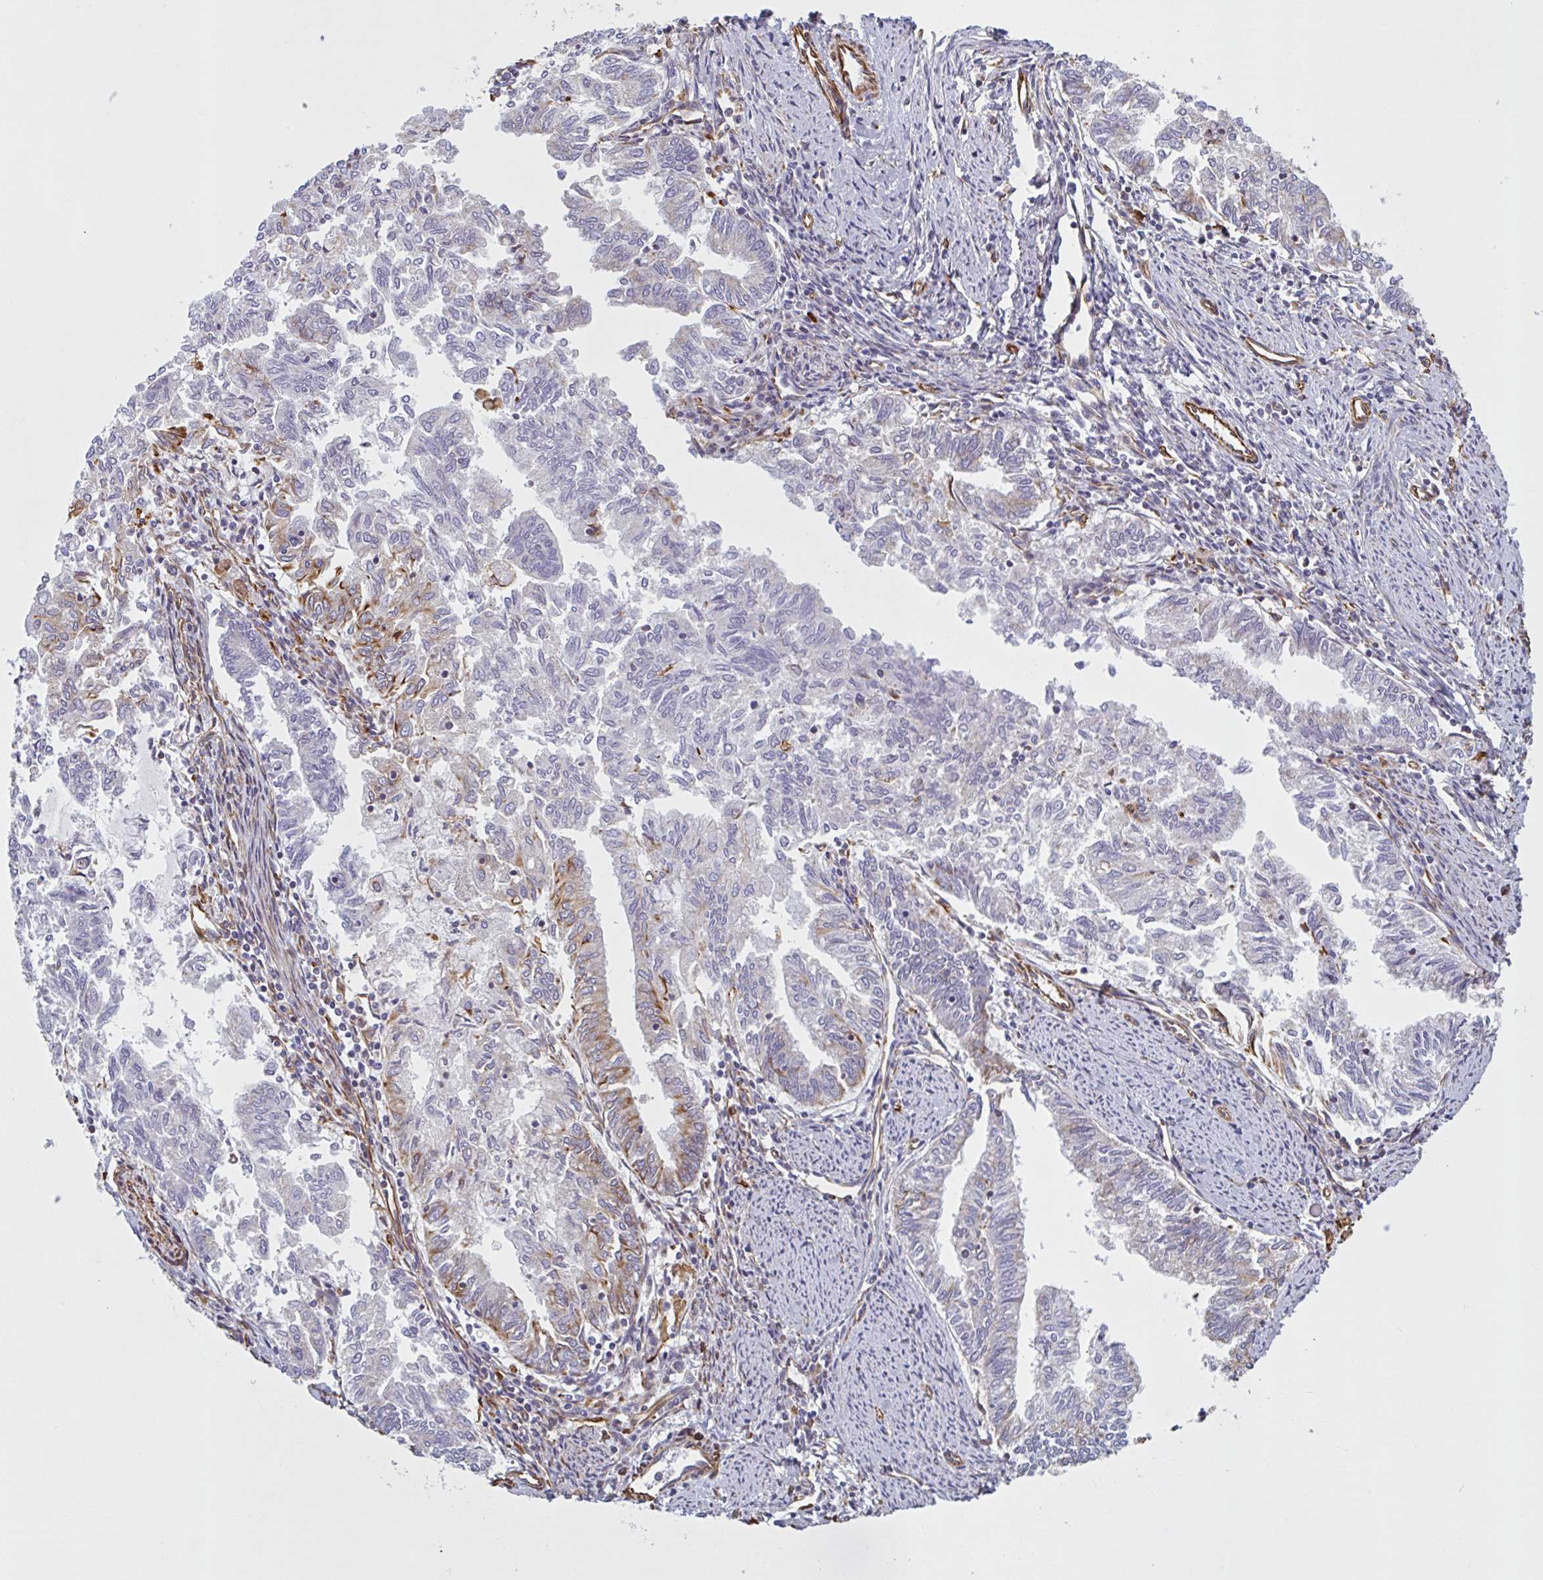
{"staining": {"intensity": "moderate", "quantity": "<25%", "location": "cytoplasmic/membranous"}, "tissue": "endometrial cancer", "cell_type": "Tumor cells", "image_type": "cancer", "snomed": [{"axis": "morphology", "description": "Adenocarcinoma, NOS"}, {"axis": "topography", "description": "Endometrium"}], "caption": "There is low levels of moderate cytoplasmic/membranous positivity in tumor cells of endometrial cancer, as demonstrated by immunohistochemical staining (brown color).", "gene": "PPFIA1", "patient": {"sex": "female", "age": 79}}